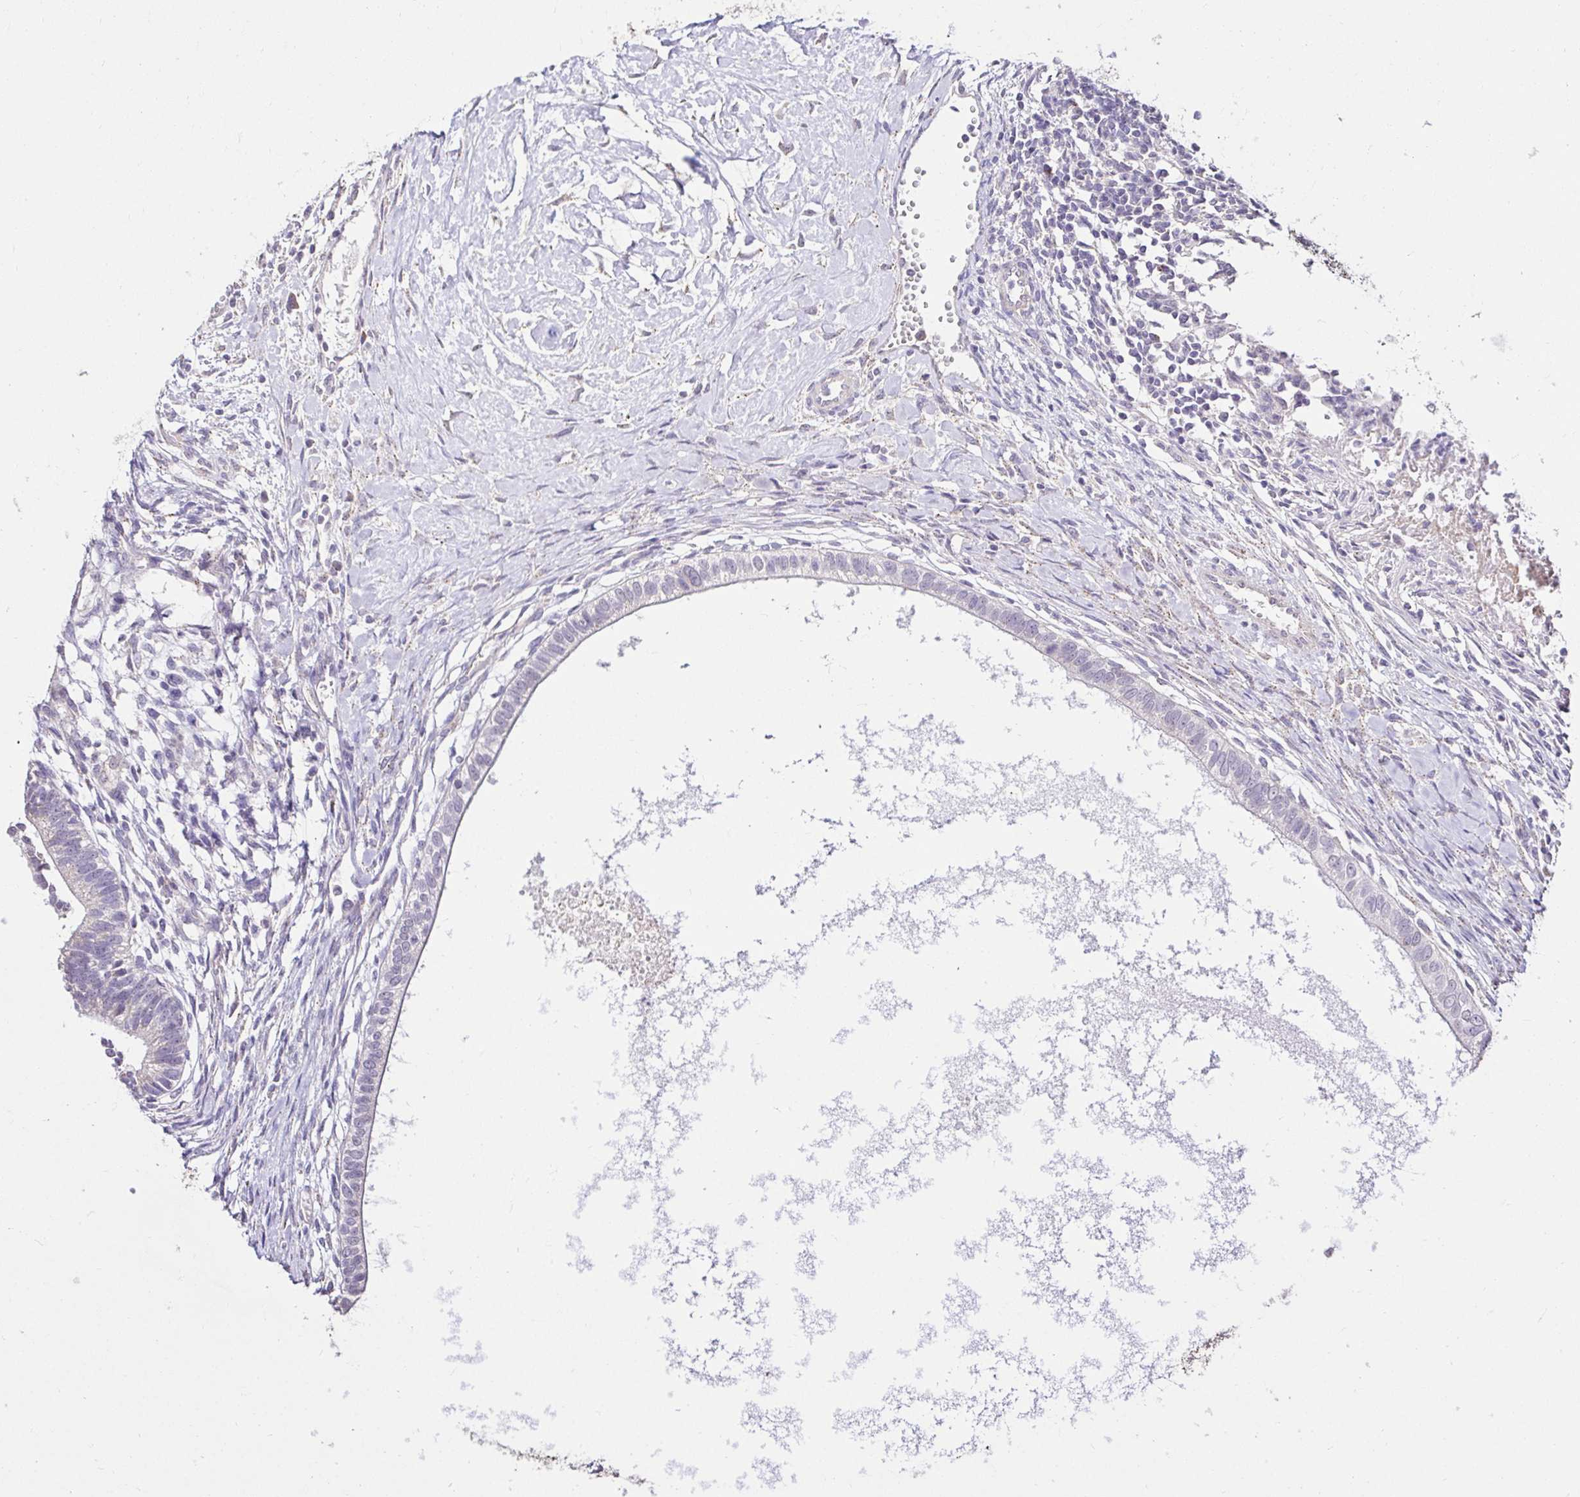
{"staining": {"intensity": "weak", "quantity": "<25%", "location": "cytoplasmic/membranous"}, "tissue": "testis cancer", "cell_type": "Tumor cells", "image_type": "cancer", "snomed": [{"axis": "morphology", "description": "Carcinoma, Embryonal, NOS"}, {"axis": "topography", "description": "Testis"}], "caption": "The histopathology image displays no staining of tumor cells in embryonal carcinoma (testis).", "gene": "KIAA1210", "patient": {"sex": "male", "age": 37}}